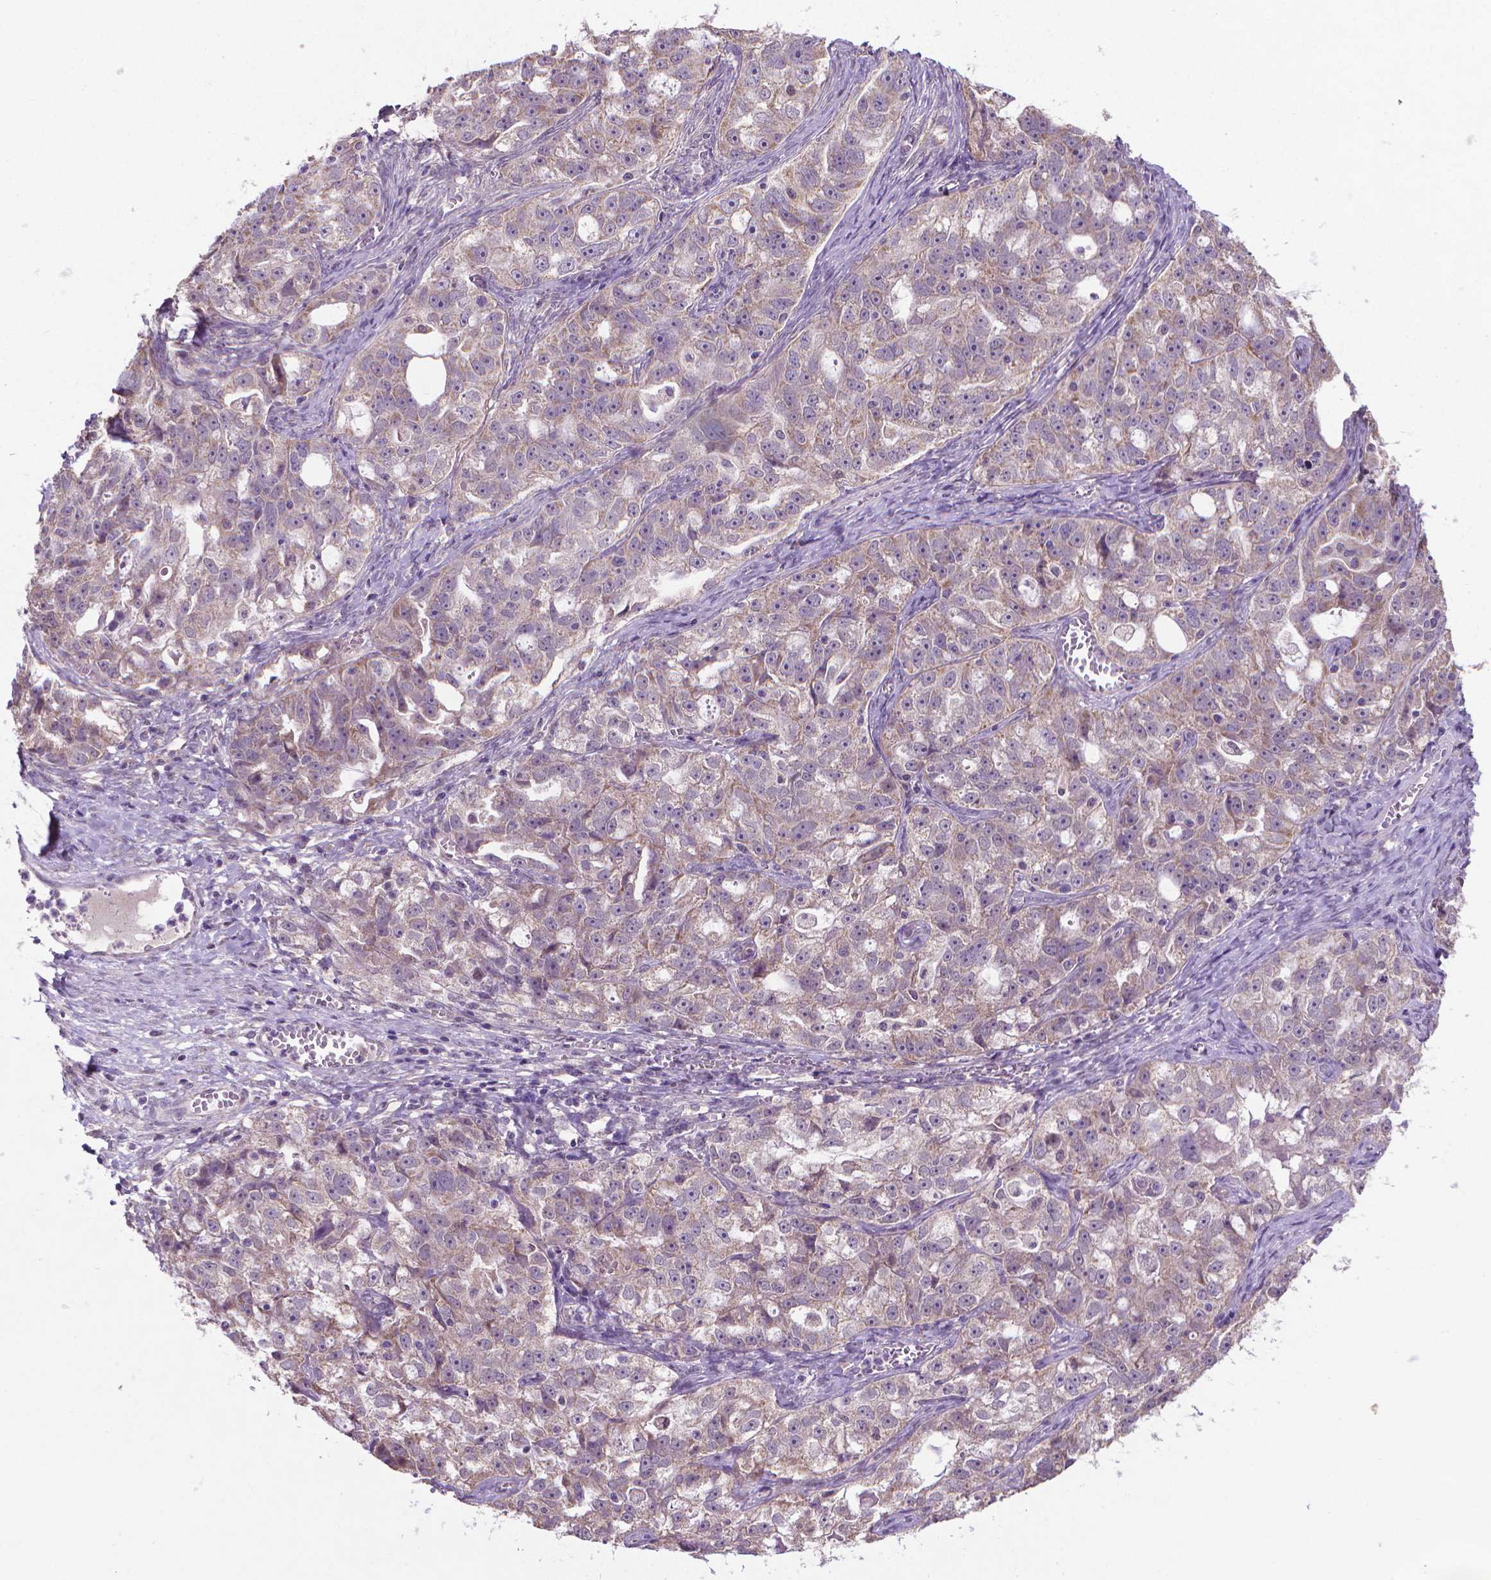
{"staining": {"intensity": "negative", "quantity": "none", "location": "none"}, "tissue": "ovarian cancer", "cell_type": "Tumor cells", "image_type": "cancer", "snomed": [{"axis": "morphology", "description": "Cystadenocarcinoma, serous, NOS"}, {"axis": "topography", "description": "Ovary"}], "caption": "Immunohistochemistry photomicrograph of neoplastic tissue: human ovarian cancer stained with DAB (3,3'-diaminobenzidine) exhibits no significant protein expression in tumor cells.", "gene": "GPR63", "patient": {"sex": "female", "age": 51}}